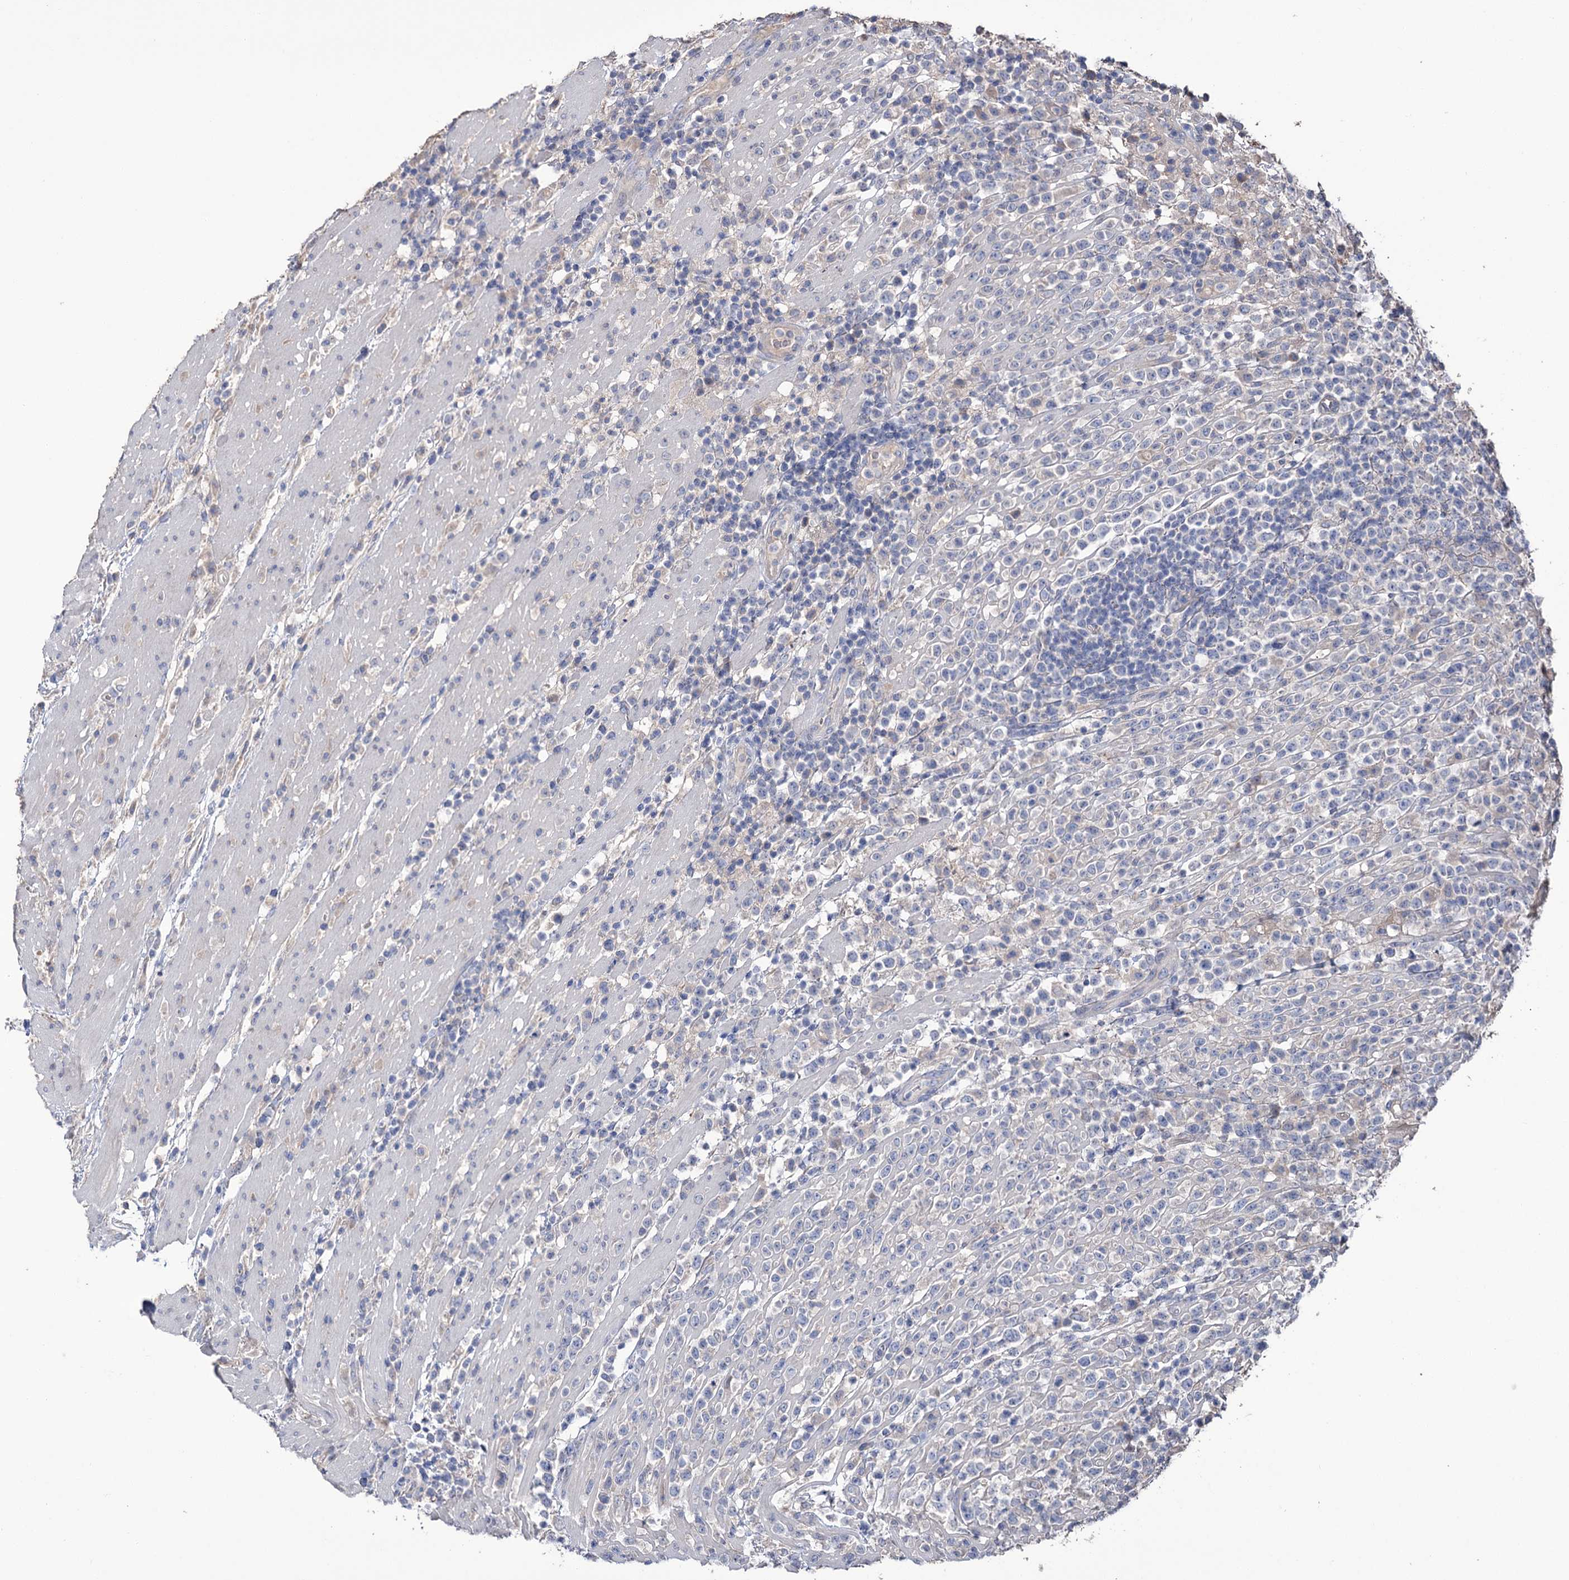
{"staining": {"intensity": "negative", "quantity": "none", "location": "none"}, "tissue": "lymphoma", "cell_type": "Tumor cells", "image_type": "cancer", "snomed": [{"axis": "morphology", "description": "Malignant lymphoma, non-Hodgkin's type, High grade"}, {"axis": "topography", "description": "Colon"}], "caption": "An image of lymphoma stained for a protein displays no brown staining in tumor cells.", "gene": "EPB41L5", "patient": {"sex": "female", "age": 53}}